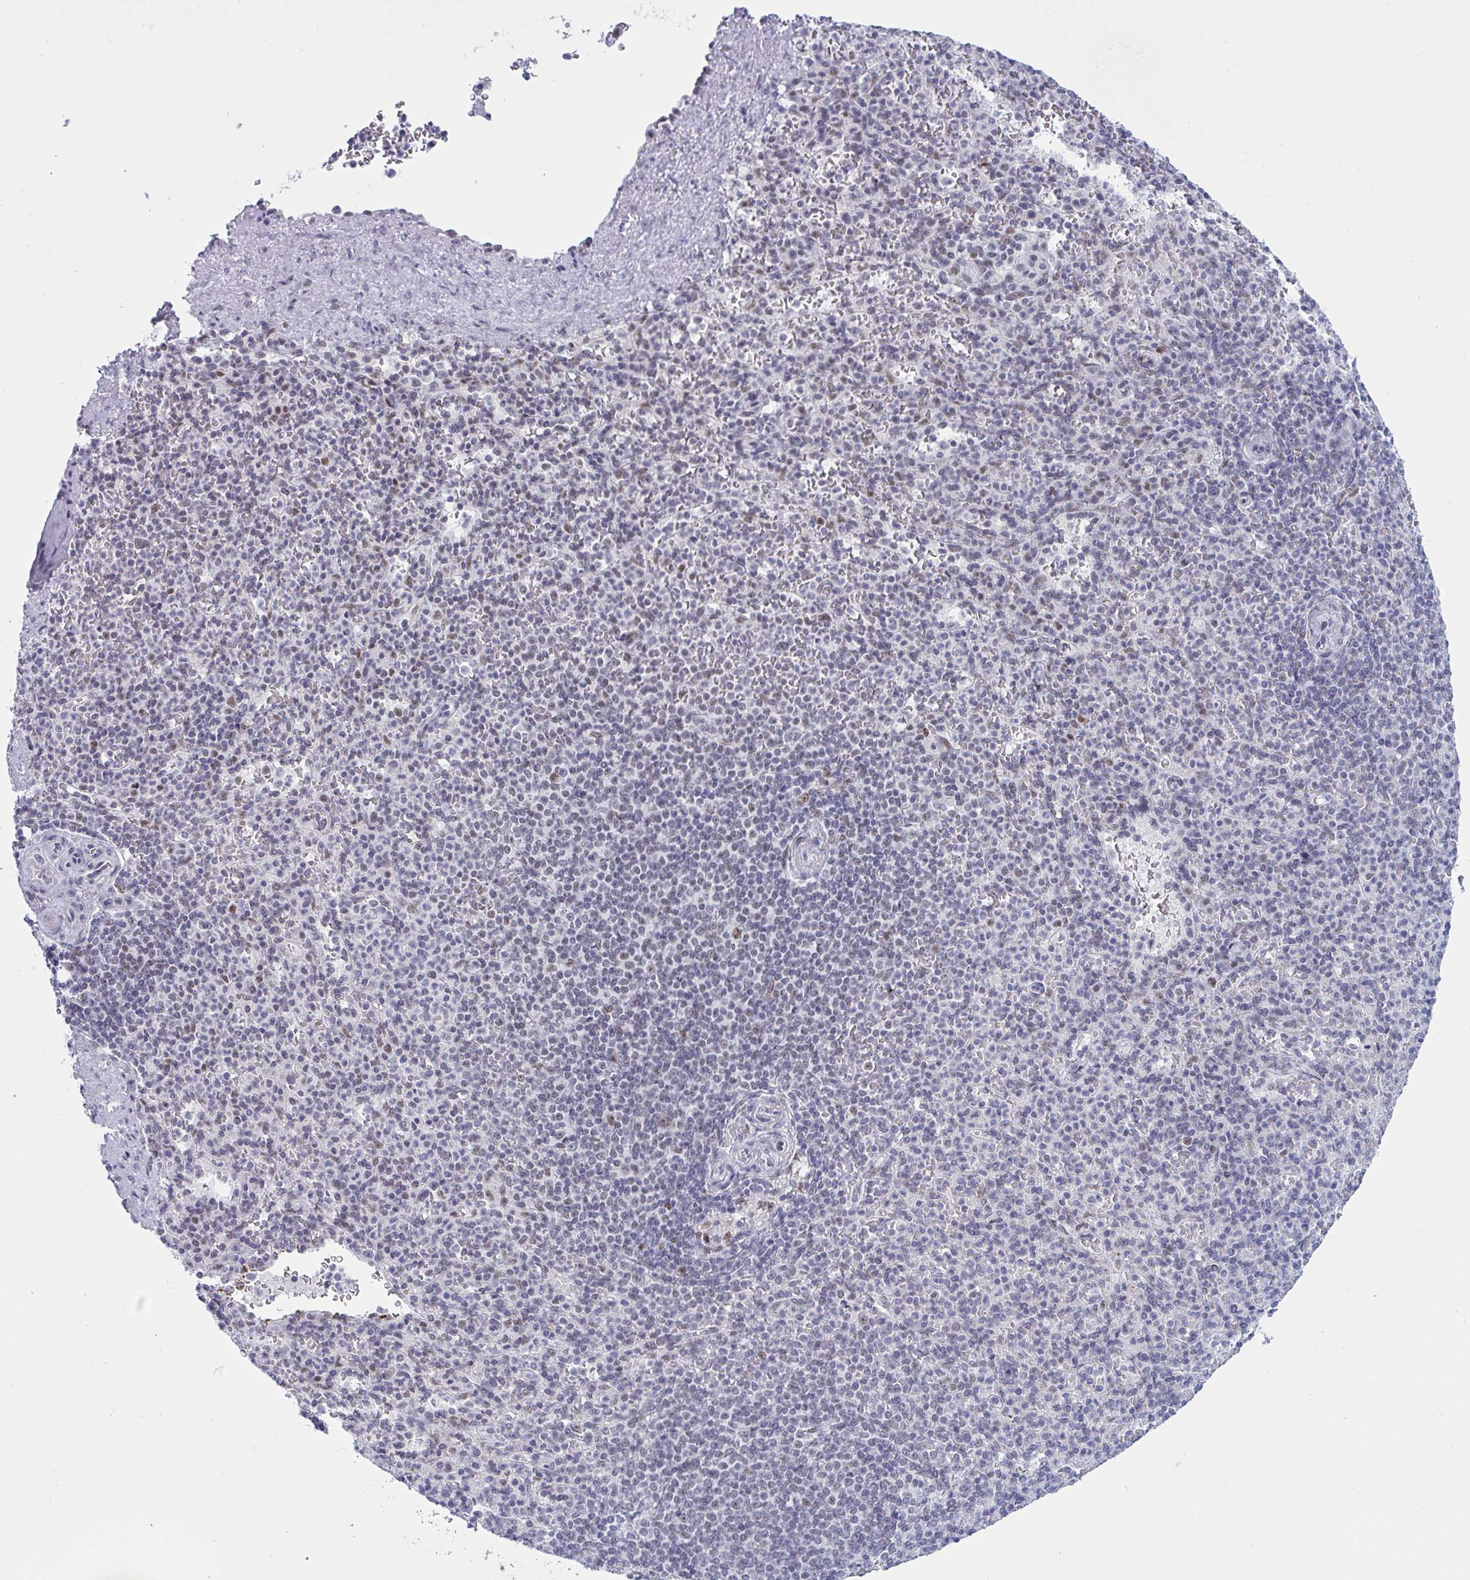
{"staining": {"intensity": "negative", "quantity": "none", "location": "none"}, "tissue": "spleen", "cell_type": "Cells in red pulp", "image_type": "normal", "snomed": [{"axis": "morphology", "description": "Normal tissue, NOS"}, {"axis": "topography", "description": "Spleen"}], "caption": "The histopathology image shows no staining of cells in red pulp in benign spleen.", "gene": "PPP1R10", "patient": {"sex": "female", "age": 74}}